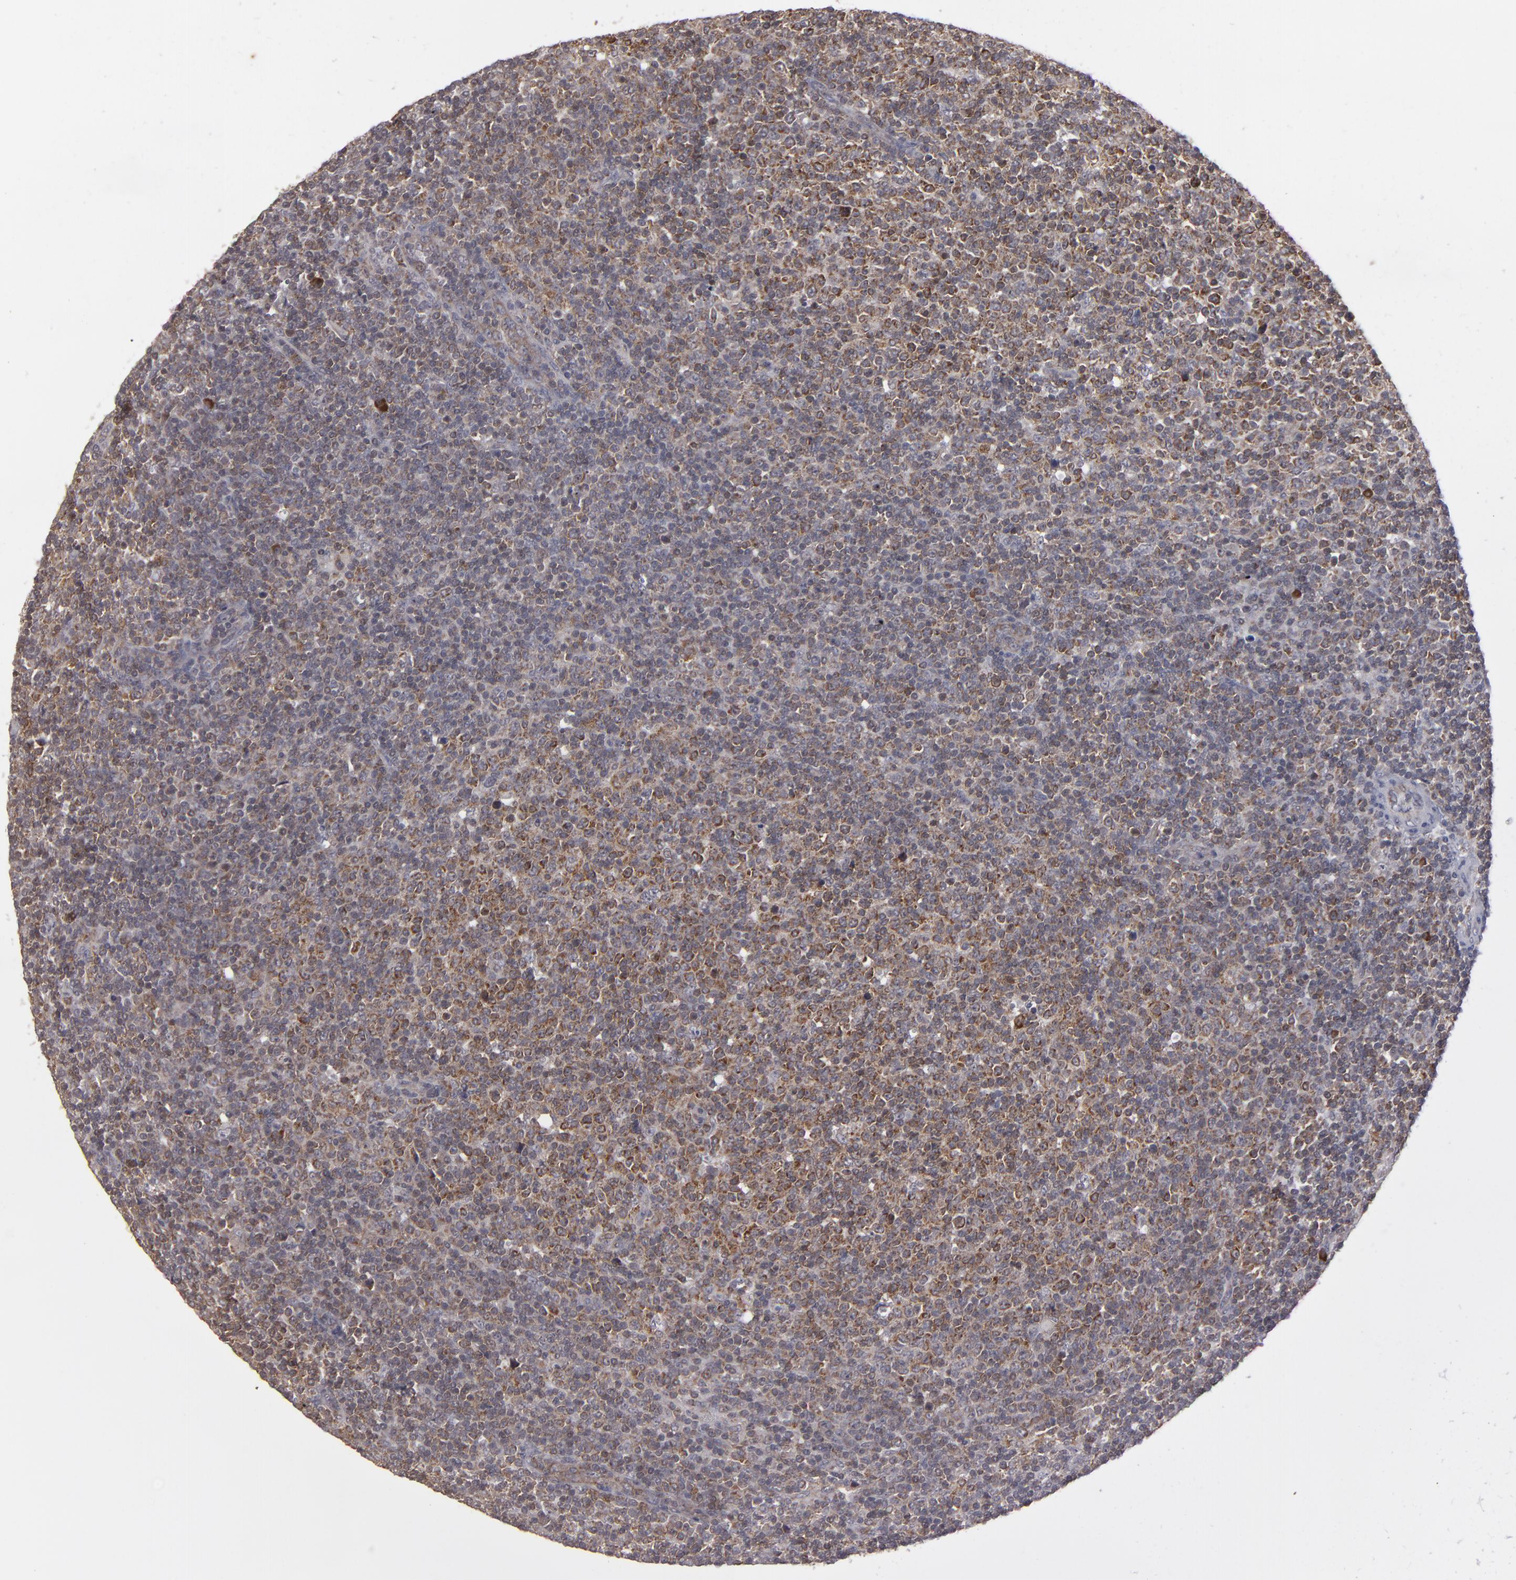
{"staining": {"intensity": "strong", "quantity": ">75%", "location": "cytoplasmic/membranous"}, "tissue": "lymphoma", "cell_type": "Tumor cells", "image_type": "cancer", "snomed": [{"axis": "morphology", "description": "Malignant lymphoma, non-Hodgkin's type, Low grade"}, {"axis": "topography", "description": "Lymph node"}], "caption": "Low-grade malignant lymphoma, non-Hodgkin's type stained for a protein (brown) reveals strong cytoplasmic/membranous positive positivity in approximately >75% of tumor cells.", "gene": "GLCCI1", "patient": {"sex": "male", "age": 70}}